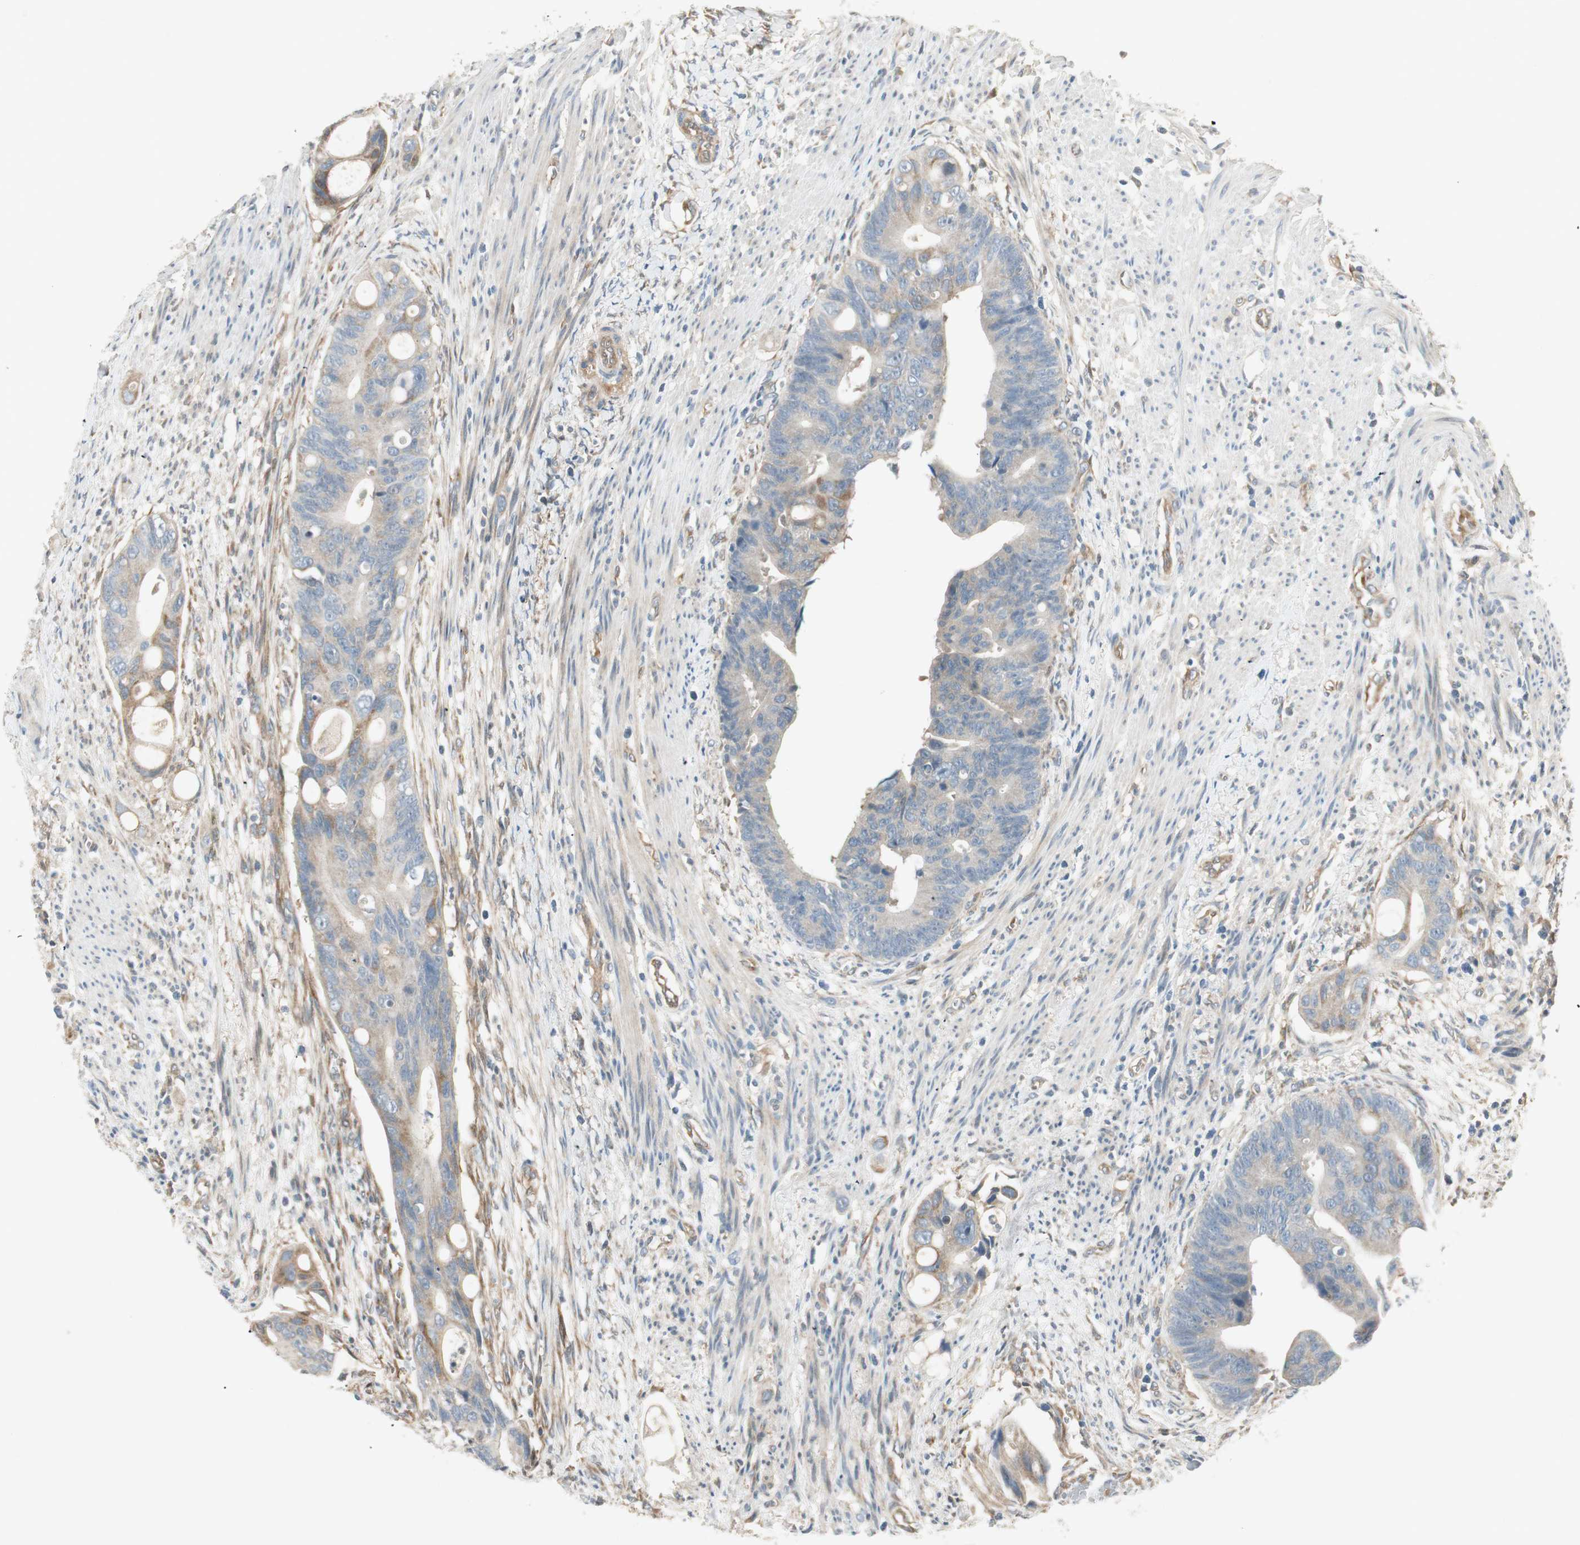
{"staining": {"intensity": "weak", "quantity": "<25%", "location": "cytoplasmic/membranous"}, "tissue": "colorectal cancer", "cell_type": "Tumor cells", "image_type": "cancer", "snomed": [{"axis": "morphology", "description": "Adenocarcinoma, NOS"}, {"axis": "topography", "description": "Colon"}], "caption": "Tumor cells show no significant positivity in colorectal adenocarcinoma.", "gene": "STON1-GTF2A1L", "patient": {"sex": "female", "age": 57}}